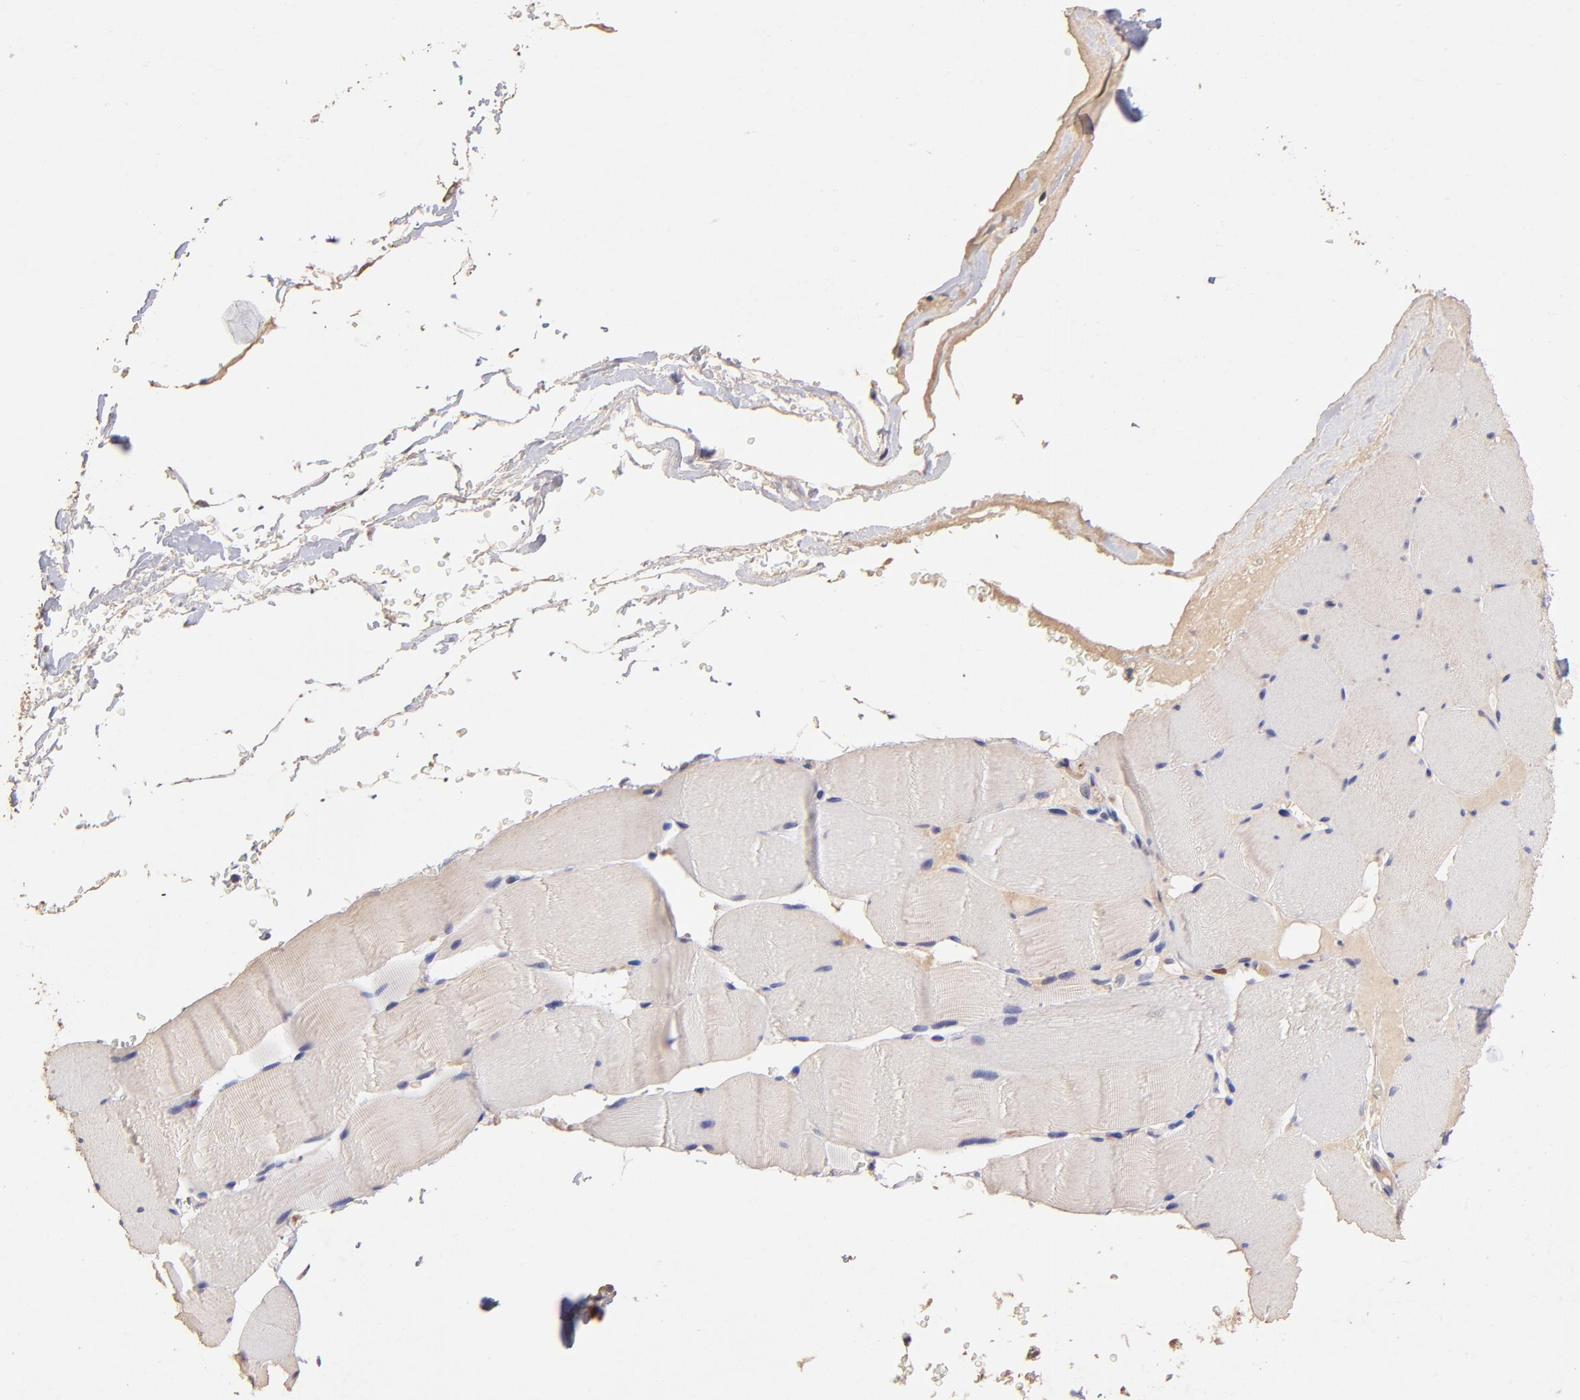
{"staining": {"intensity": "negative", "quantity": "none", "location": "none"}, "tissue": "skeletal muscle", "cell_type": "Myocytes", "image_type": "normal", "snomed": [{"axis": "morphology", "description": "Normal tissue, NOS"}, {"axis": "topography", "description": "Skeletal muscle"}], "caption": "Immunohistochemistry of normal skeletal muscle exhibits no expression in myocytes. (Stains: DAB immunohistochemistry (IHC) with hematoxylin counter stain, Microscopy: brightfield microscopy at high magnification).", "gene": "RNASEL", "patient": {"sex": "male", "age": 62}}